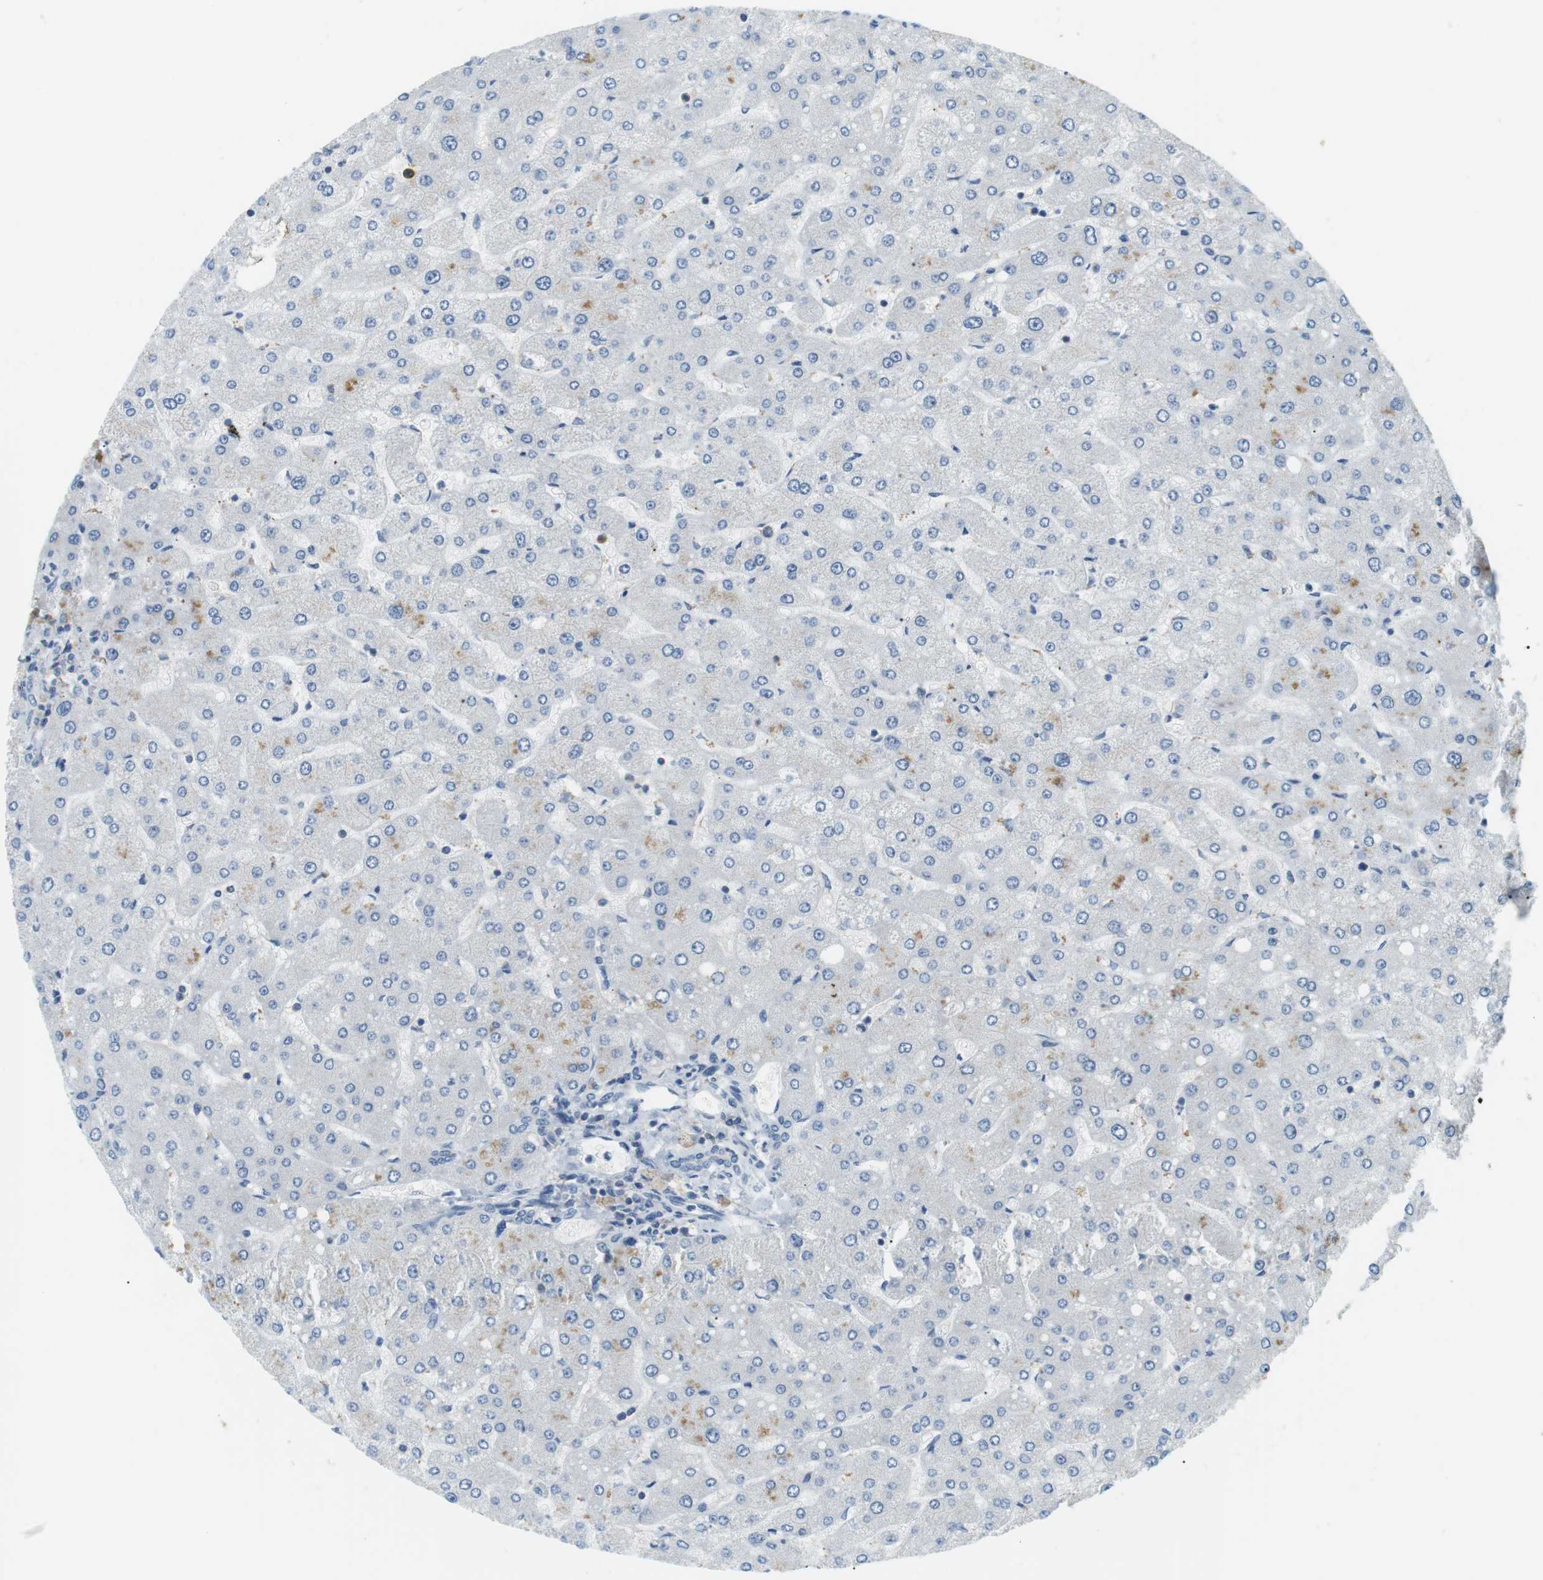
{"staining": {"intensity": "negative", "quantity": "none", "location": "none"}, "tissue": "liver", "cell_type": "Cholangiocytes", "image_type": "normal", "snomed": [{"axis": "morphology", "description": "Normal tissue, NOS"}, {"axis": "topography", "description": "Liver"}], "caption": "Protein analysis of unremarkable liver reveals no significant expression in cholangiocytes. The staining is performed using DAB (3,3'-diaminobenzidine) brown chromogen with nuclei counter-stained in using hematoxylin.", "gene": "TMEM200A", "patient": {"sex": "male", "age": 55}}